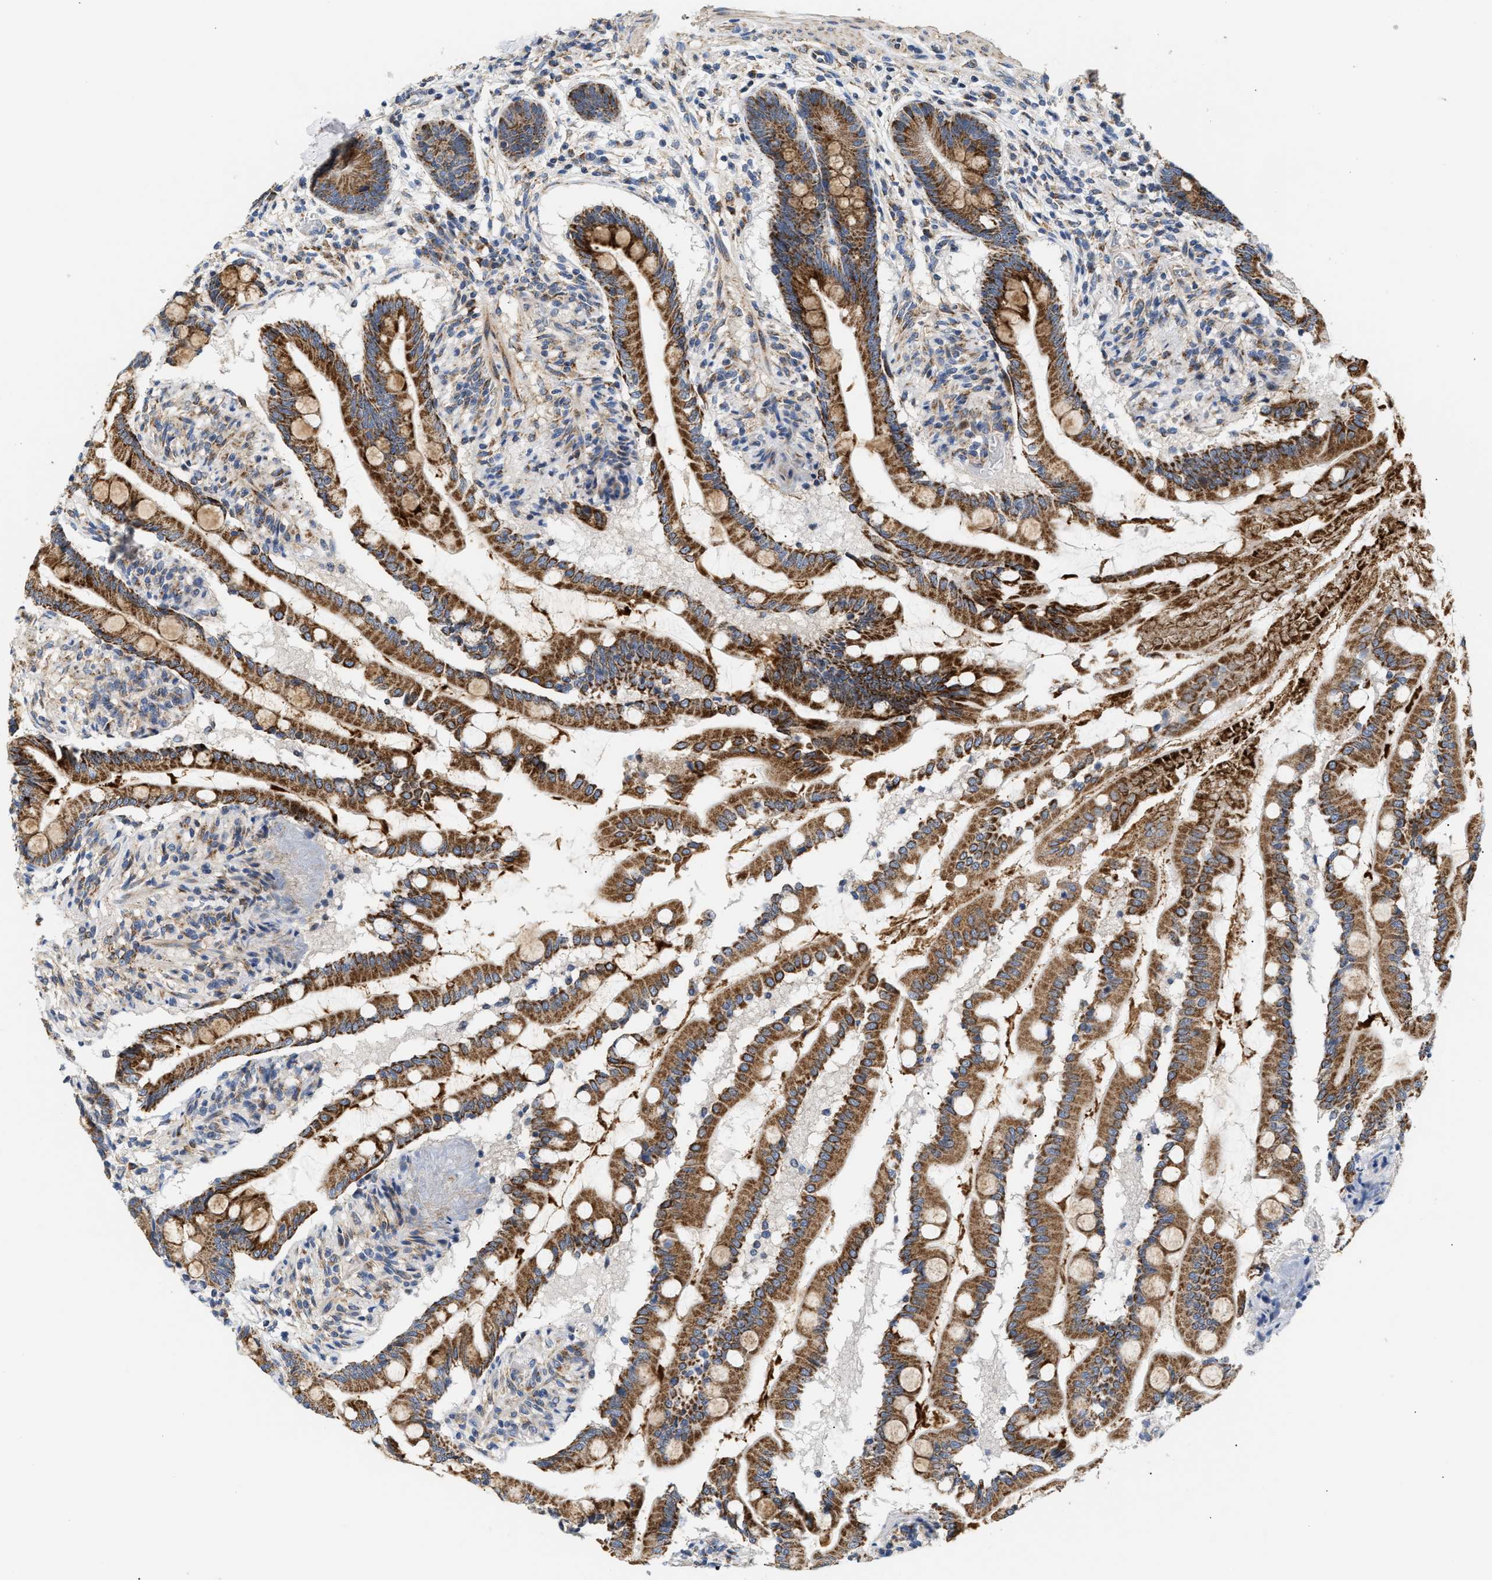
{"staining": {"intensity": "strong", "quantity": ">75%", "location": "cytoplasmic/membranous"}, "tissue": "small intestine", "cell_type": "Glandular cells", "image_type": "normal", "snomed": [{"axis": "morphology", "description": "Normal tissue, NOS"}, {"axis": "topography", "description": "Small intestine"}], "caption": "Glandular cells display strong cytoplasmic/membranous expression in about >75% of cells in benign small intestine.", "gene": "TMEM168", "patient": {"sex": "female", "age": 56}}